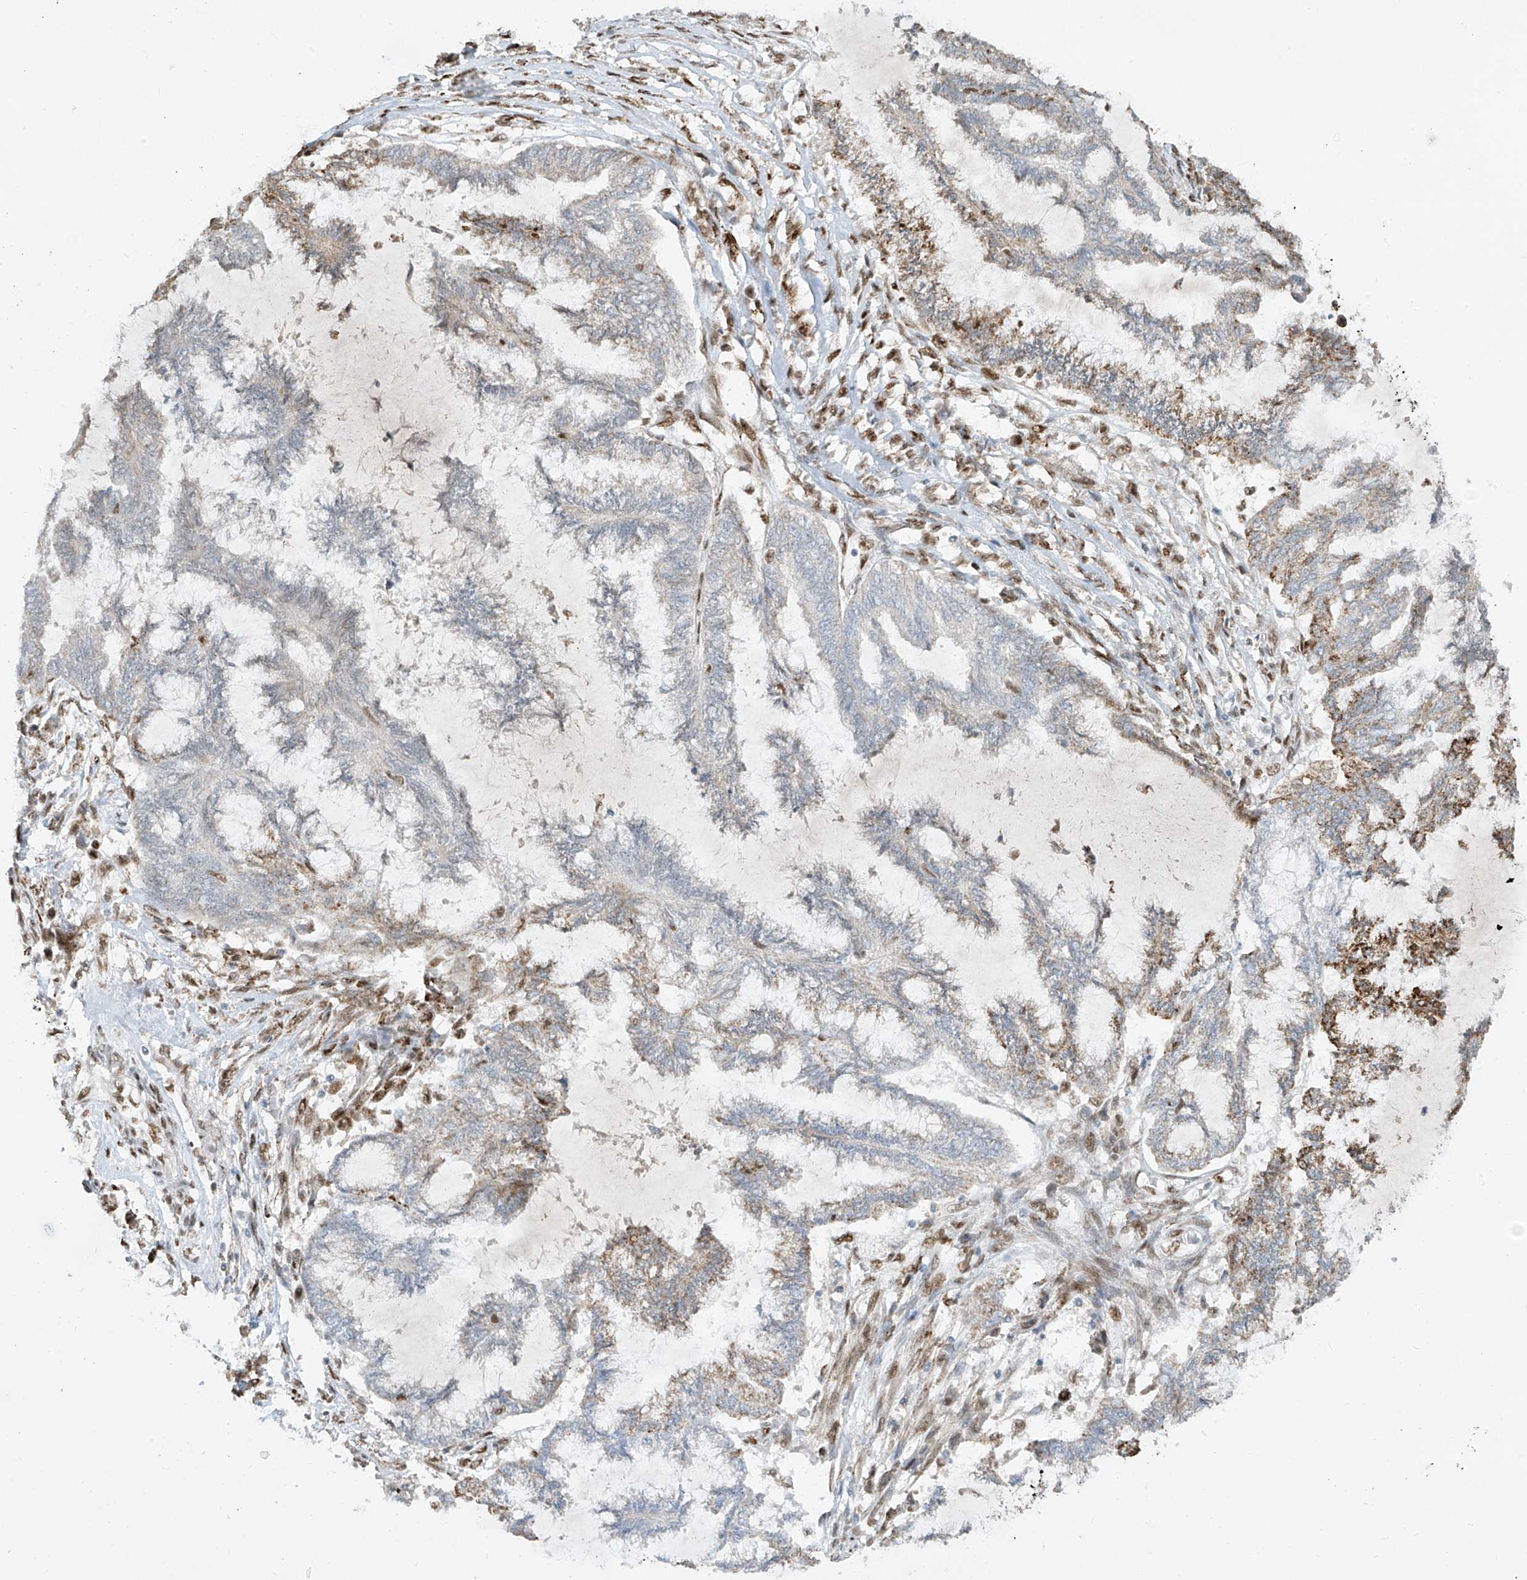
{"staining": {"intensity": "weak", "quantity": "25%-75%", "location": "cytoplasmic/membranous"}, "tissue": "endometrial cancer", "cell_type": "Tumor cells", "image_type": "cancer", "snomed": [{"axis": "morphology", "description": "Adenocarcinoma, NOS"}, {"axis": "topography", "description": "Endometrium"}], "caption": "A high-resolution micrograph shows immunohistochemistry (IHC) staining of endometrial adenocarcinoma, which shows weak cytoplasmic/membranous positivity in about 25%-75% of tumor cells.", "gene": "PM20D2", "patient": {"sex": "female", "age": 86}}